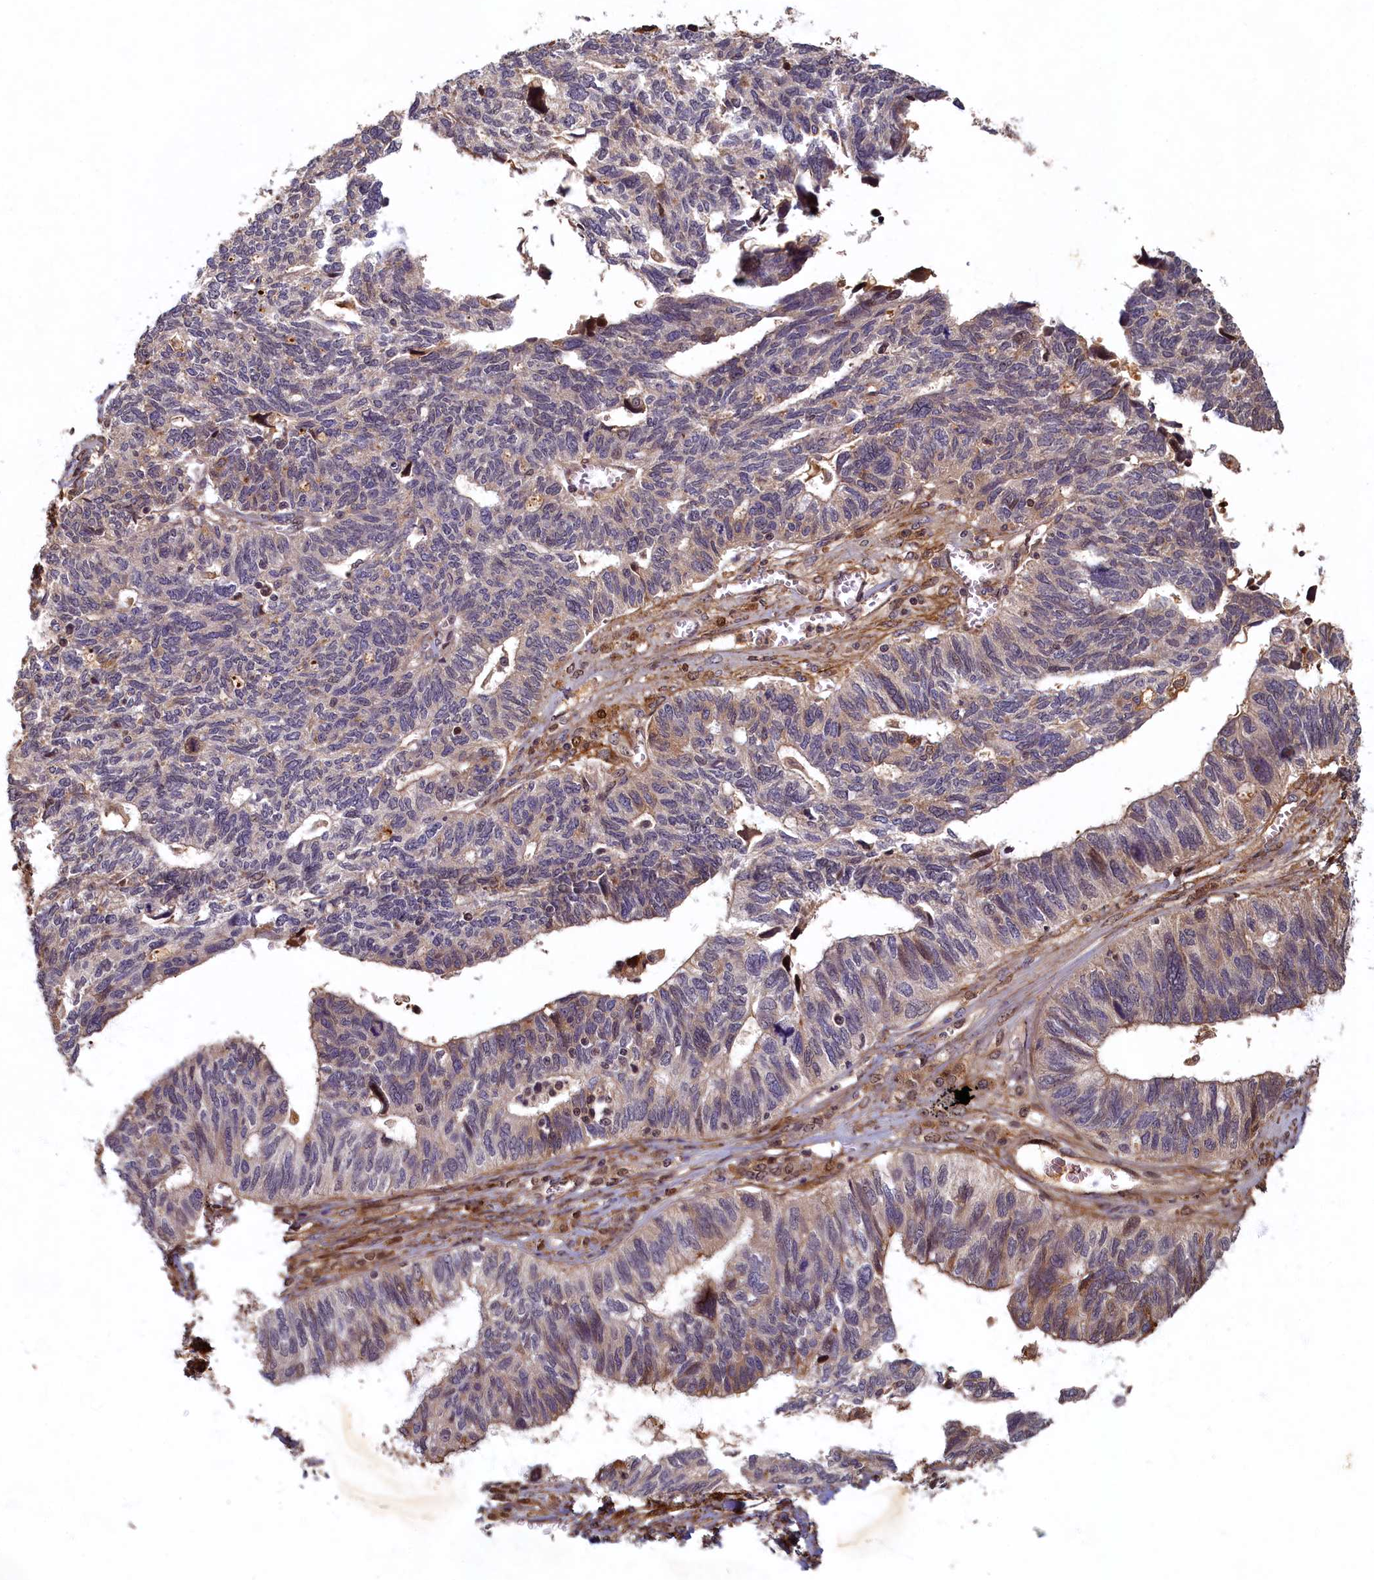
{"staining": {"intensity": "weak", "quantity": "<25%", "location": "cytoplasmic/membranous,nuclear"}, "tissue": "ovarian cancer", "cell_type": "Tumor cells", "image_type": "cancer", "snomed": [{"axis": "morphology", "description": "Cystadenocarcinoma, serous, NOS"}, {"axis": "topography", "description": "Ovary"}], "caption": "Immunohistochemistry (IHC) image of human ovarian cancer stained for a protein (brown), which exhibits no staining in tumor cells.", "gene": "LCMT2", "patient": {"sex": "female", "age": 79}}